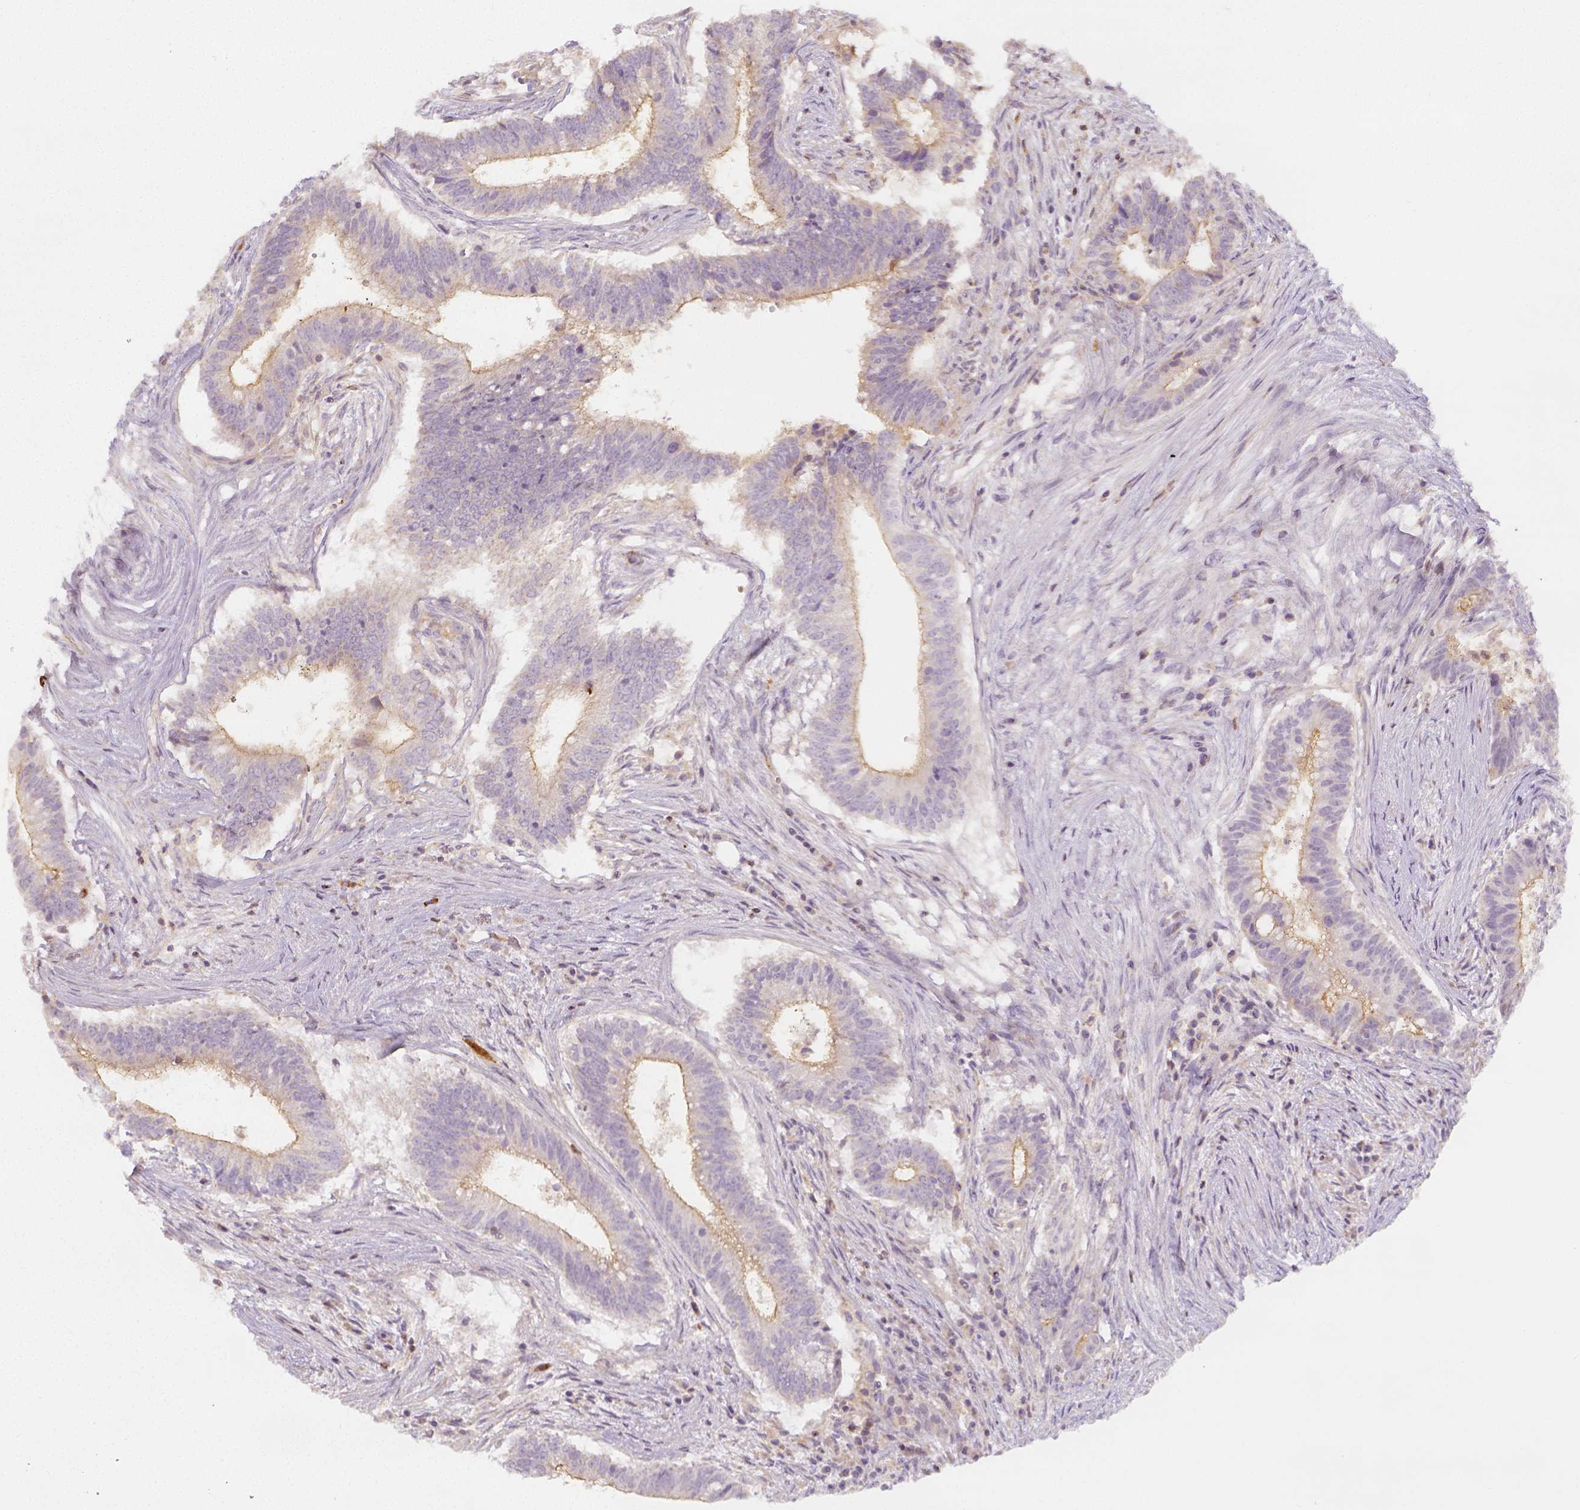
{"staining": {"intensity": "moderate", "quantity": "<25%", "location": "cytoplasmic/membranous"}, "tissue": "colorectal cancer", "cell_type": "Tumor cells", "image_type": "cancer", "snomed": [{"axis": "morphology", "description": "Adenocarcinoma, NOS"}, {"axis": "topography", "description": "Colon"}], "caption": "Immunohistochemistry (IHC) histopathology image of neoplastic tissue: human adenocarcinoma (colorectal) stained using immunohistochemistry shows low levels of moderate protein expression localized specifically in the cytoplasmic/membranous of tumor cells, appearing as a cytoplasmic/membranous brown color.", "gene": "PTPRJ", "patient": {"sex": "female", "age": 43}}